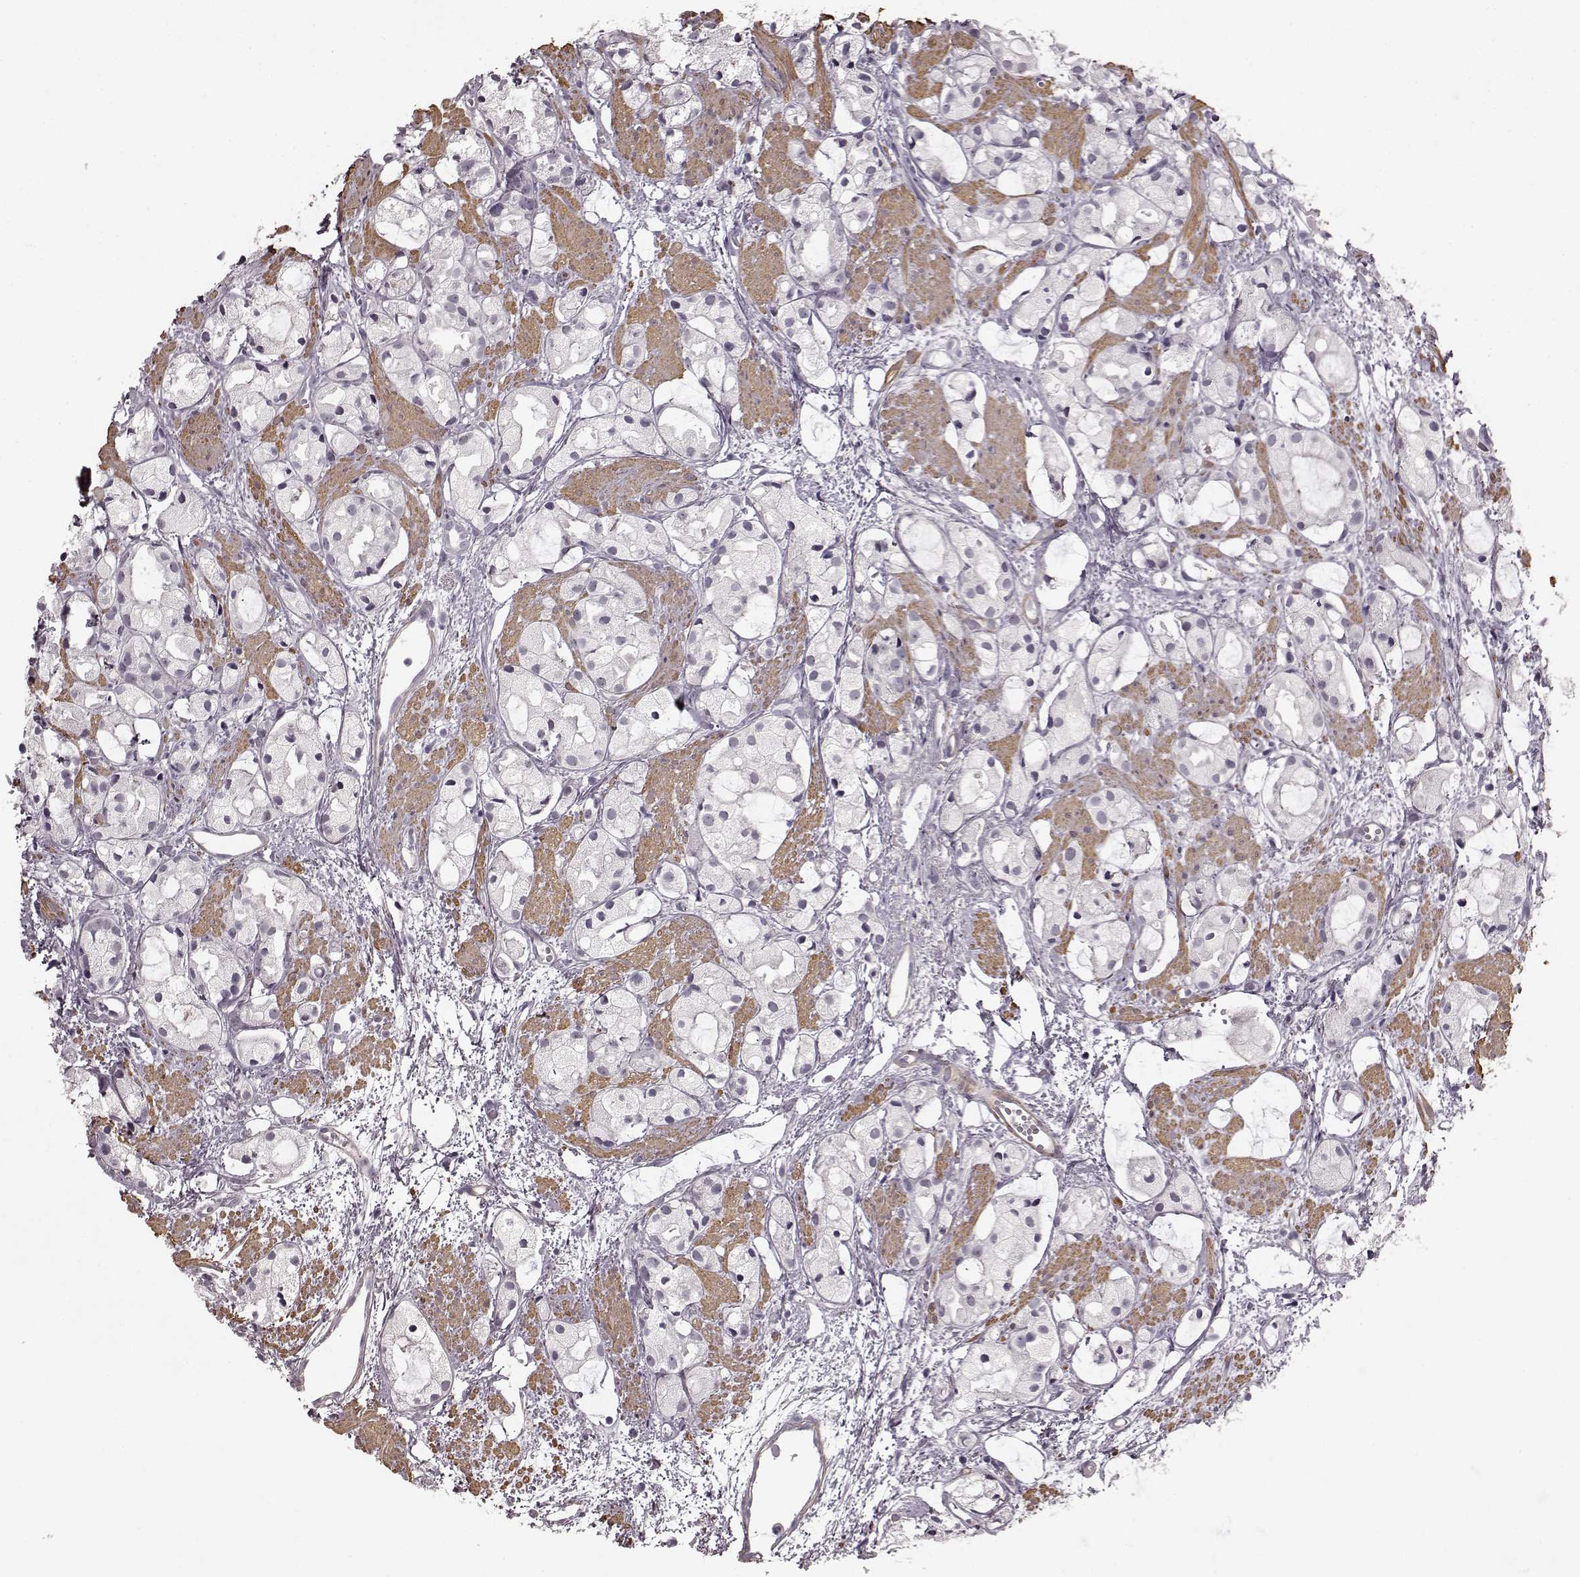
{"staining": {"intensity": "negative", "quantity": "none", "location": "none"}, "tissue": "prostate cancer", "cell_type": "Tumor cells", "image_type": "cancer", "snomed": [{"axis": "morphology", "description": "Adenocarcinoma, High grade"}, {"axis": "topography", "description": "Prostate"}], "caption": "Prostate high-grade adenocarcinoma was stained to show a protein in brown. There is no significant staining in tumor cells.", "gene": "SLCO3A1", "patient": {"sex": "male", "age": 85}}